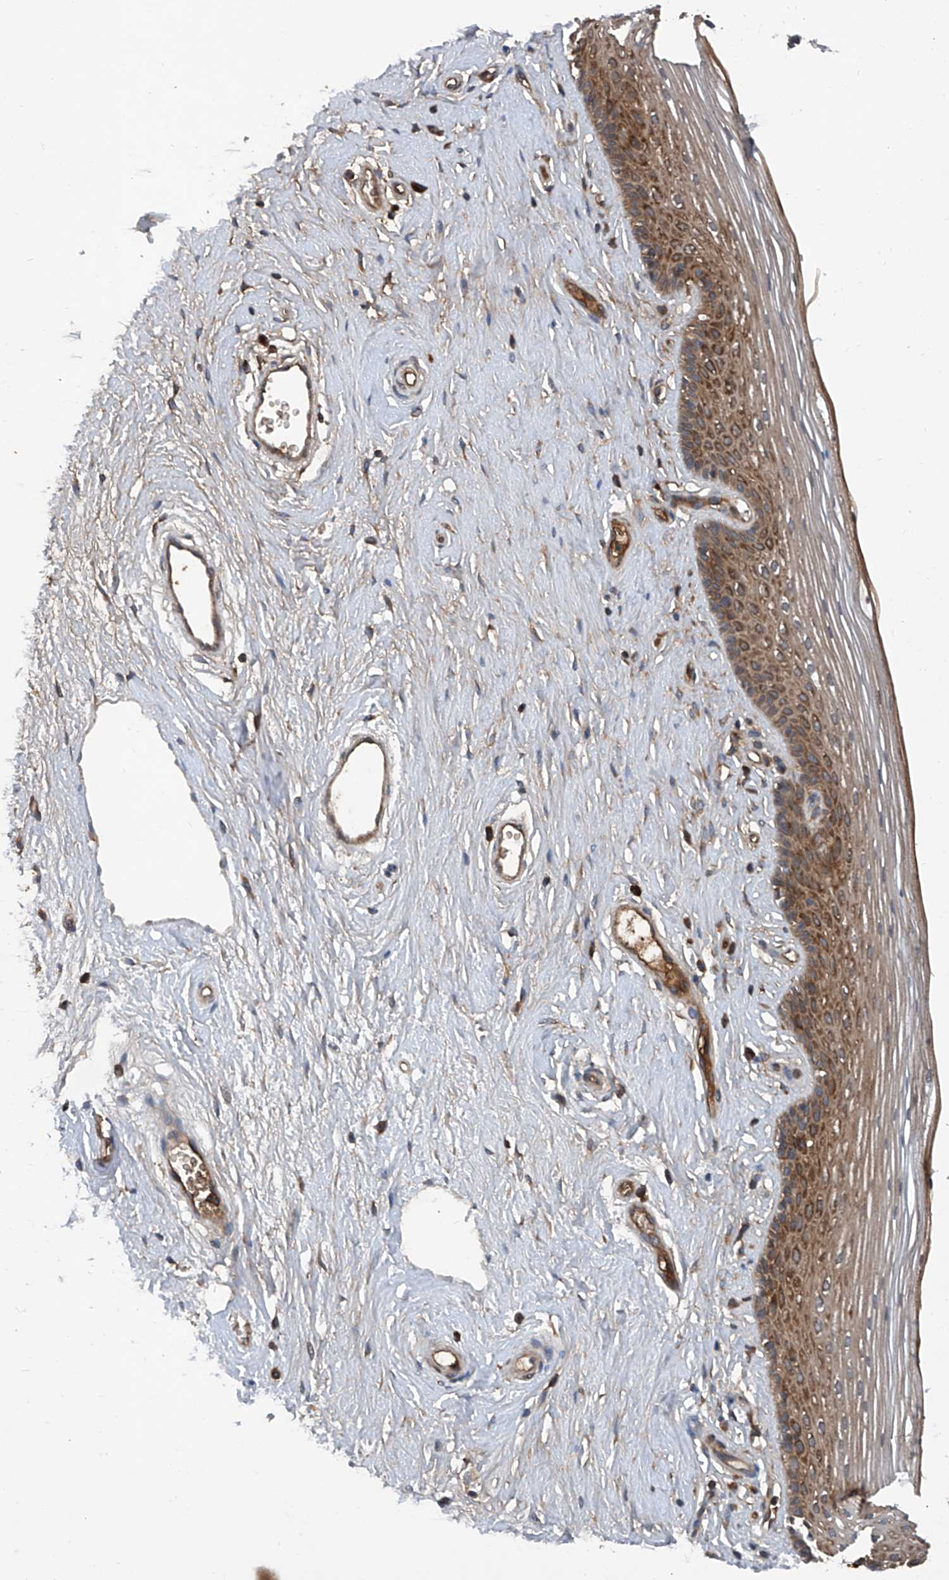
{"staining": {"intensity": "strong", "quantity": ">75%", "location": "cytoplasmic/membranous"}, "tissue": "vagina", "cell_type": "Squamous epithelial cells", "image_type": "normal", "snomed": [{"axis": "morphology", "description": "Normal tissue, NOS"}, {"axis": "topography", "description": "Vagina"}], "caption": "Immunohistochemical staining of normal human vagina reveals strong cytoplasmic/membranous protein positivity in approximately >75% of squamous epithelial cells. (IHC, brightfield microscopy, high magnification).", "gene": "ASCC3", "patient": {"sex": "female", "age": 46}}